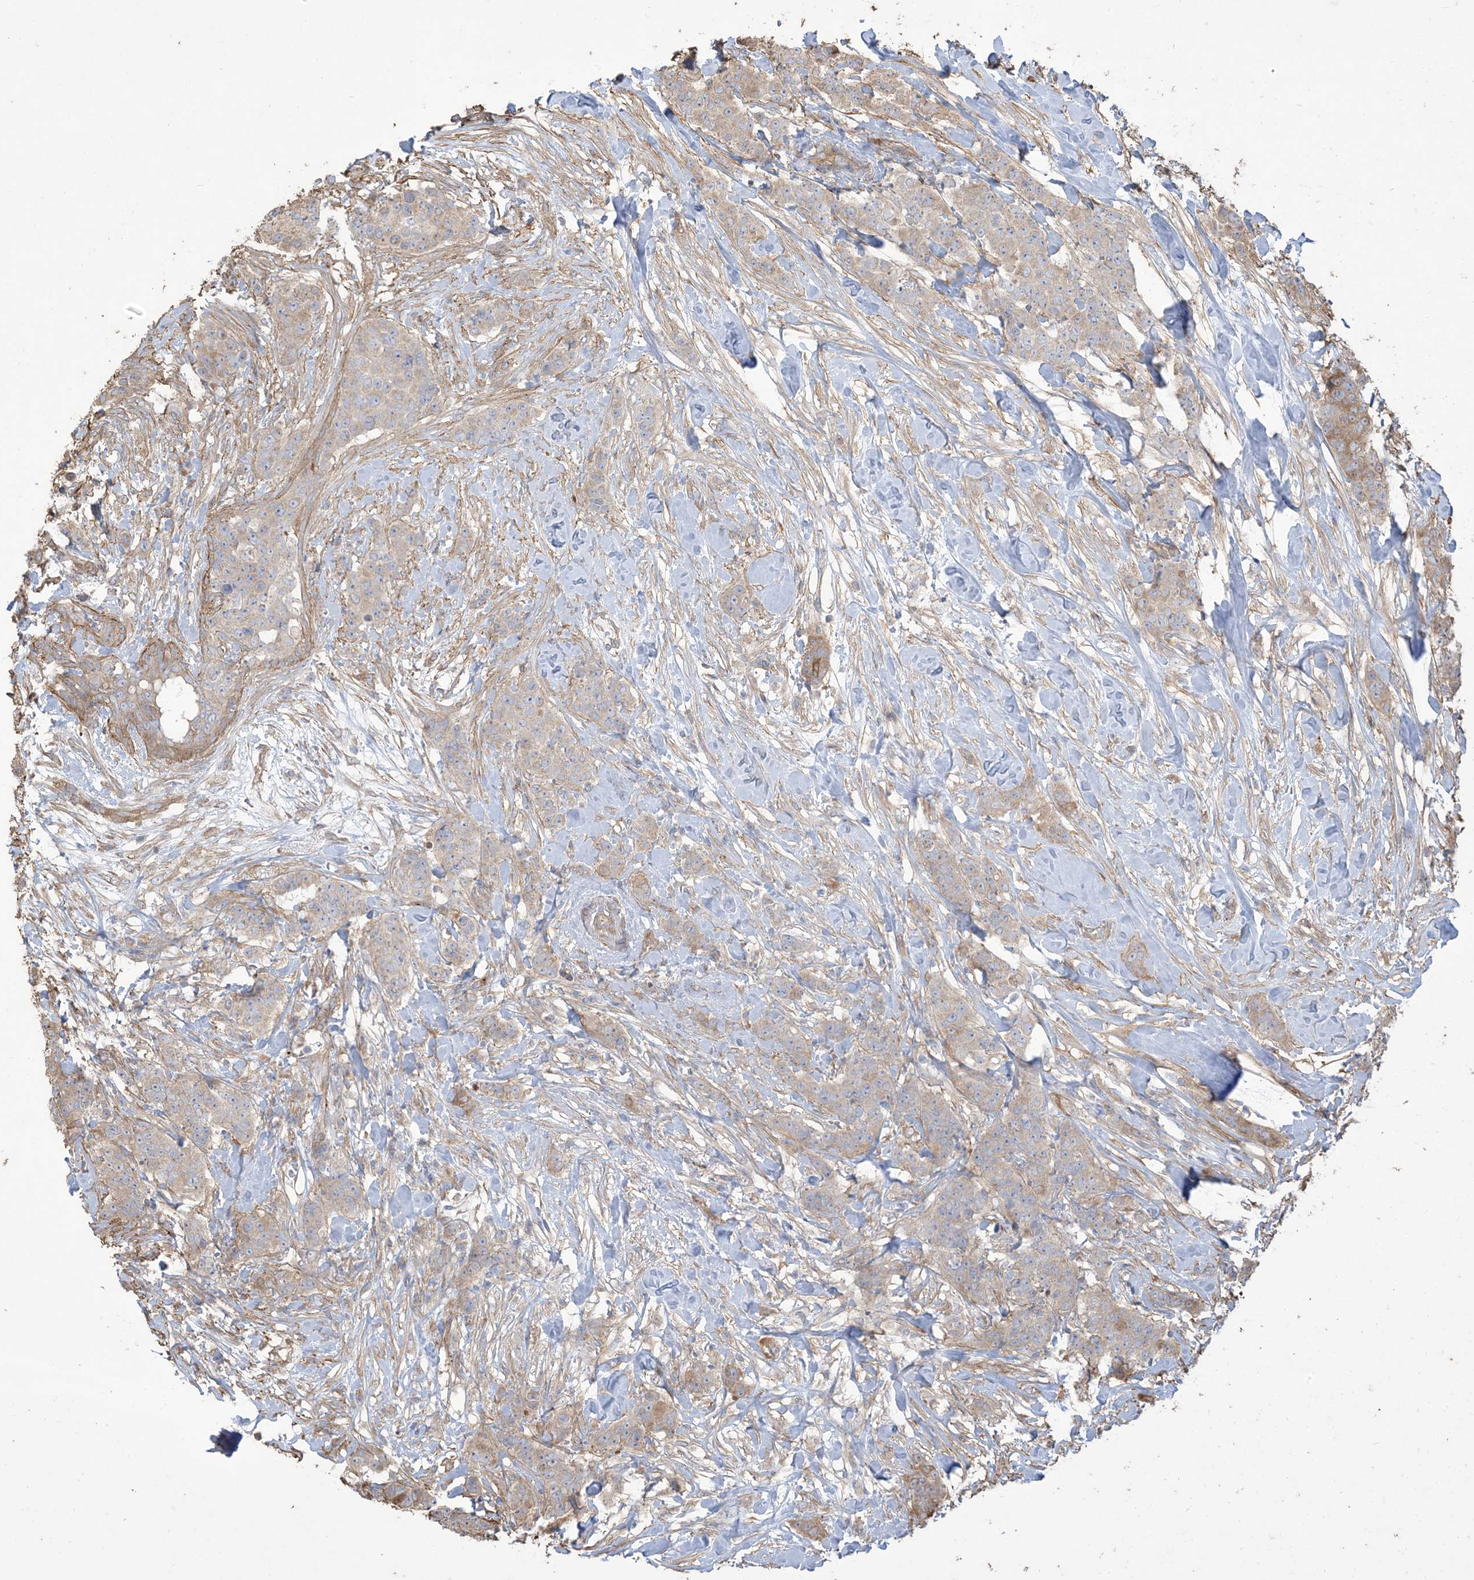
{"staining": {"intensity": "weak", "quantity": "25%-75%", "location": "cytoplasmic/membranous"}, "tissue": "breast cancer", "cell_type": "Tumor cells", "image_type": "cancer", "snomed": [{"axis": "morphology", "description": "Duct carcinoma"}, {"axis": "topography", "description": "Breast"}], "caption": "The micrograph shows staining of breast infiltrating ductal carcinoma, revealing weak cytoplasmic/membranous protein expression (brown color) within tumor cells.", "gene": "KLHL18", "patient": {"sex": "female", "age": 40}}